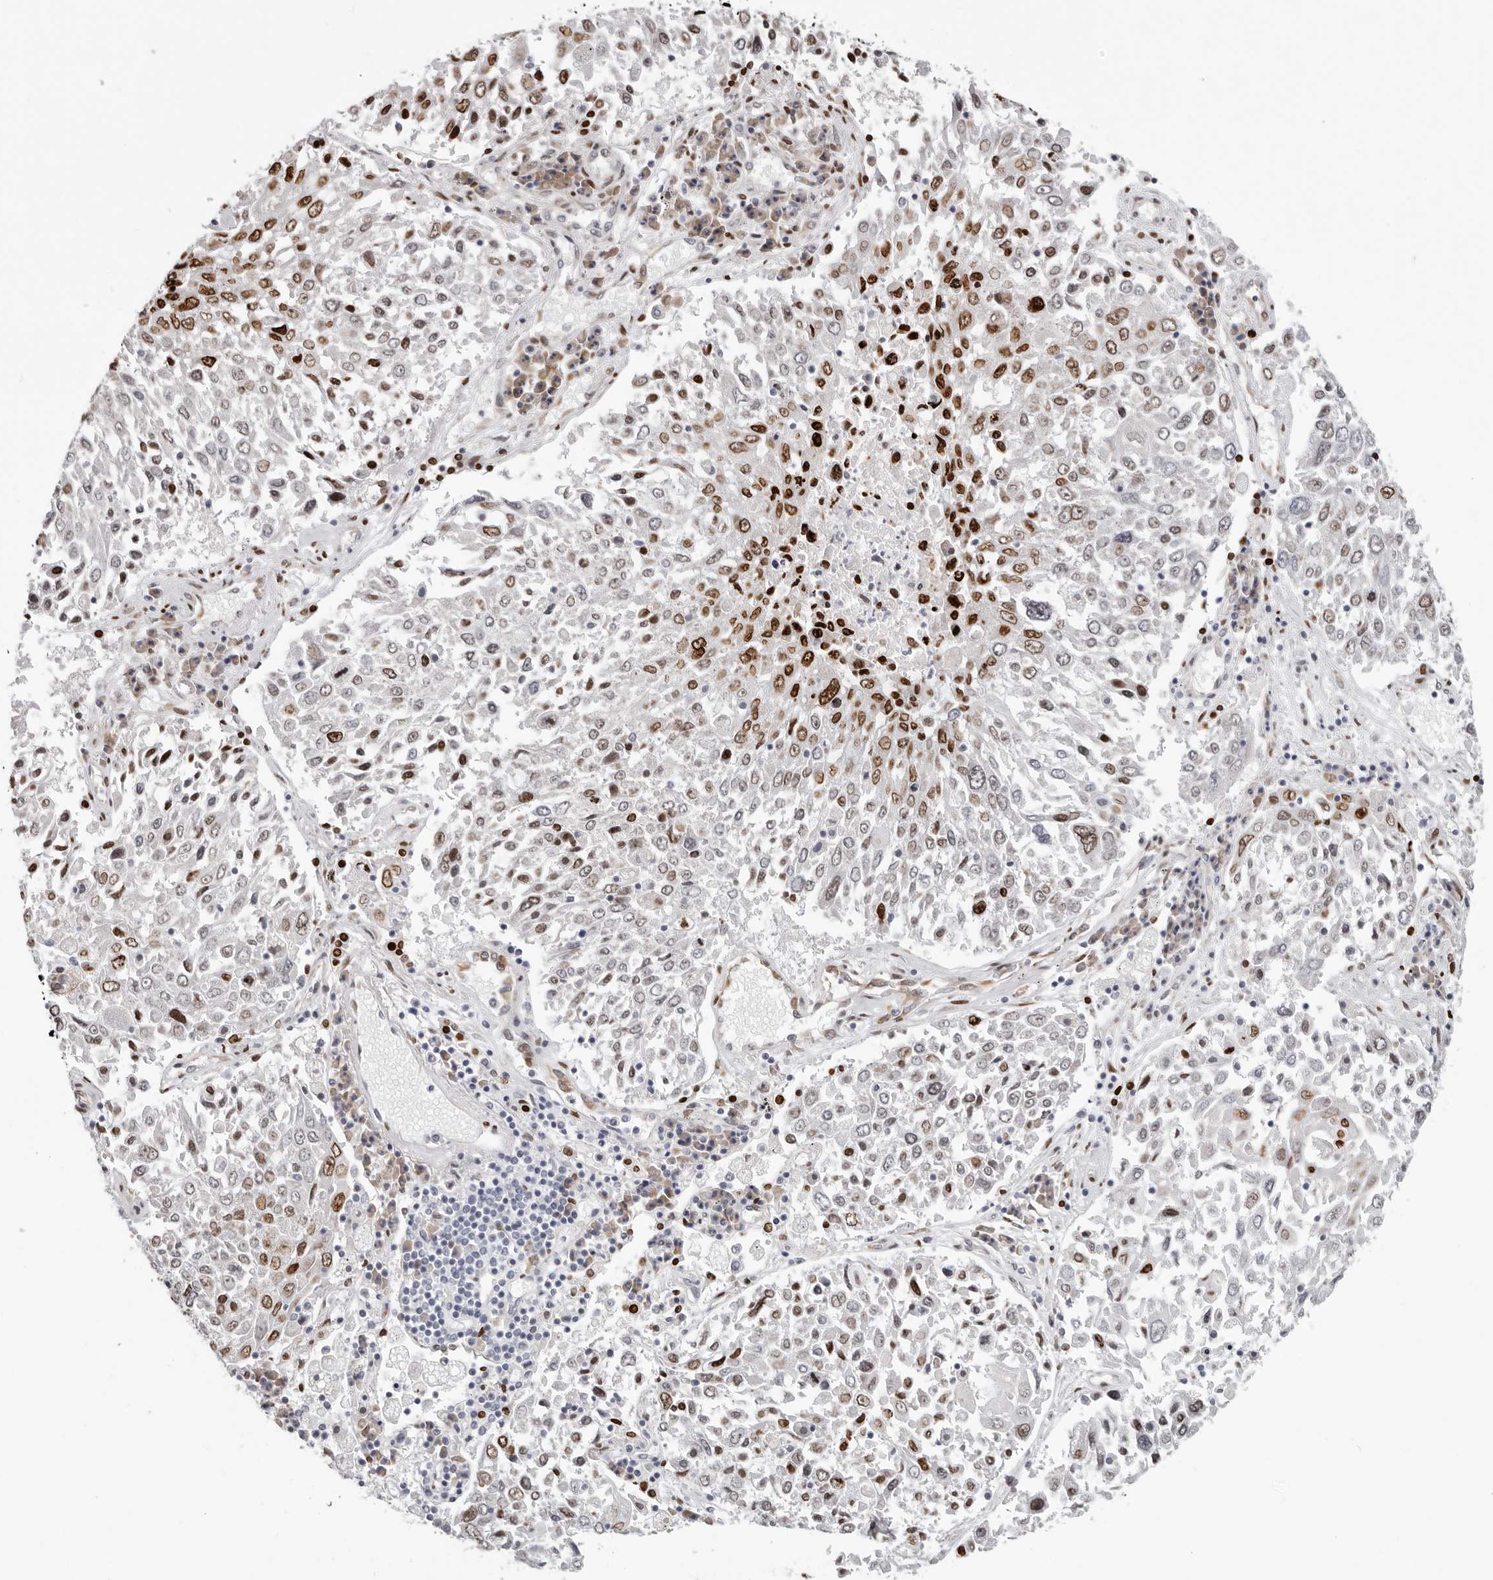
{"staining": {"intensity": "strong", "quantity": "25%-75%", "location": "nuclear"}, "tissue": "lung cancer", "cell_type": "Tumor cells", "image_type": "cancer", "snomed": [{"axis": "morphology", "description": "Squamous cell carcinoma, NOS"}, {"axis": "topography", "description": "Lung"}], "caption": "Tumor cells demonstrate strong nuclear expression in approximately 25%-75% of cells in lung squamous cell carcinoma.", "gene": "SRP19", "patient": {"sex": "male", "age": 65}}